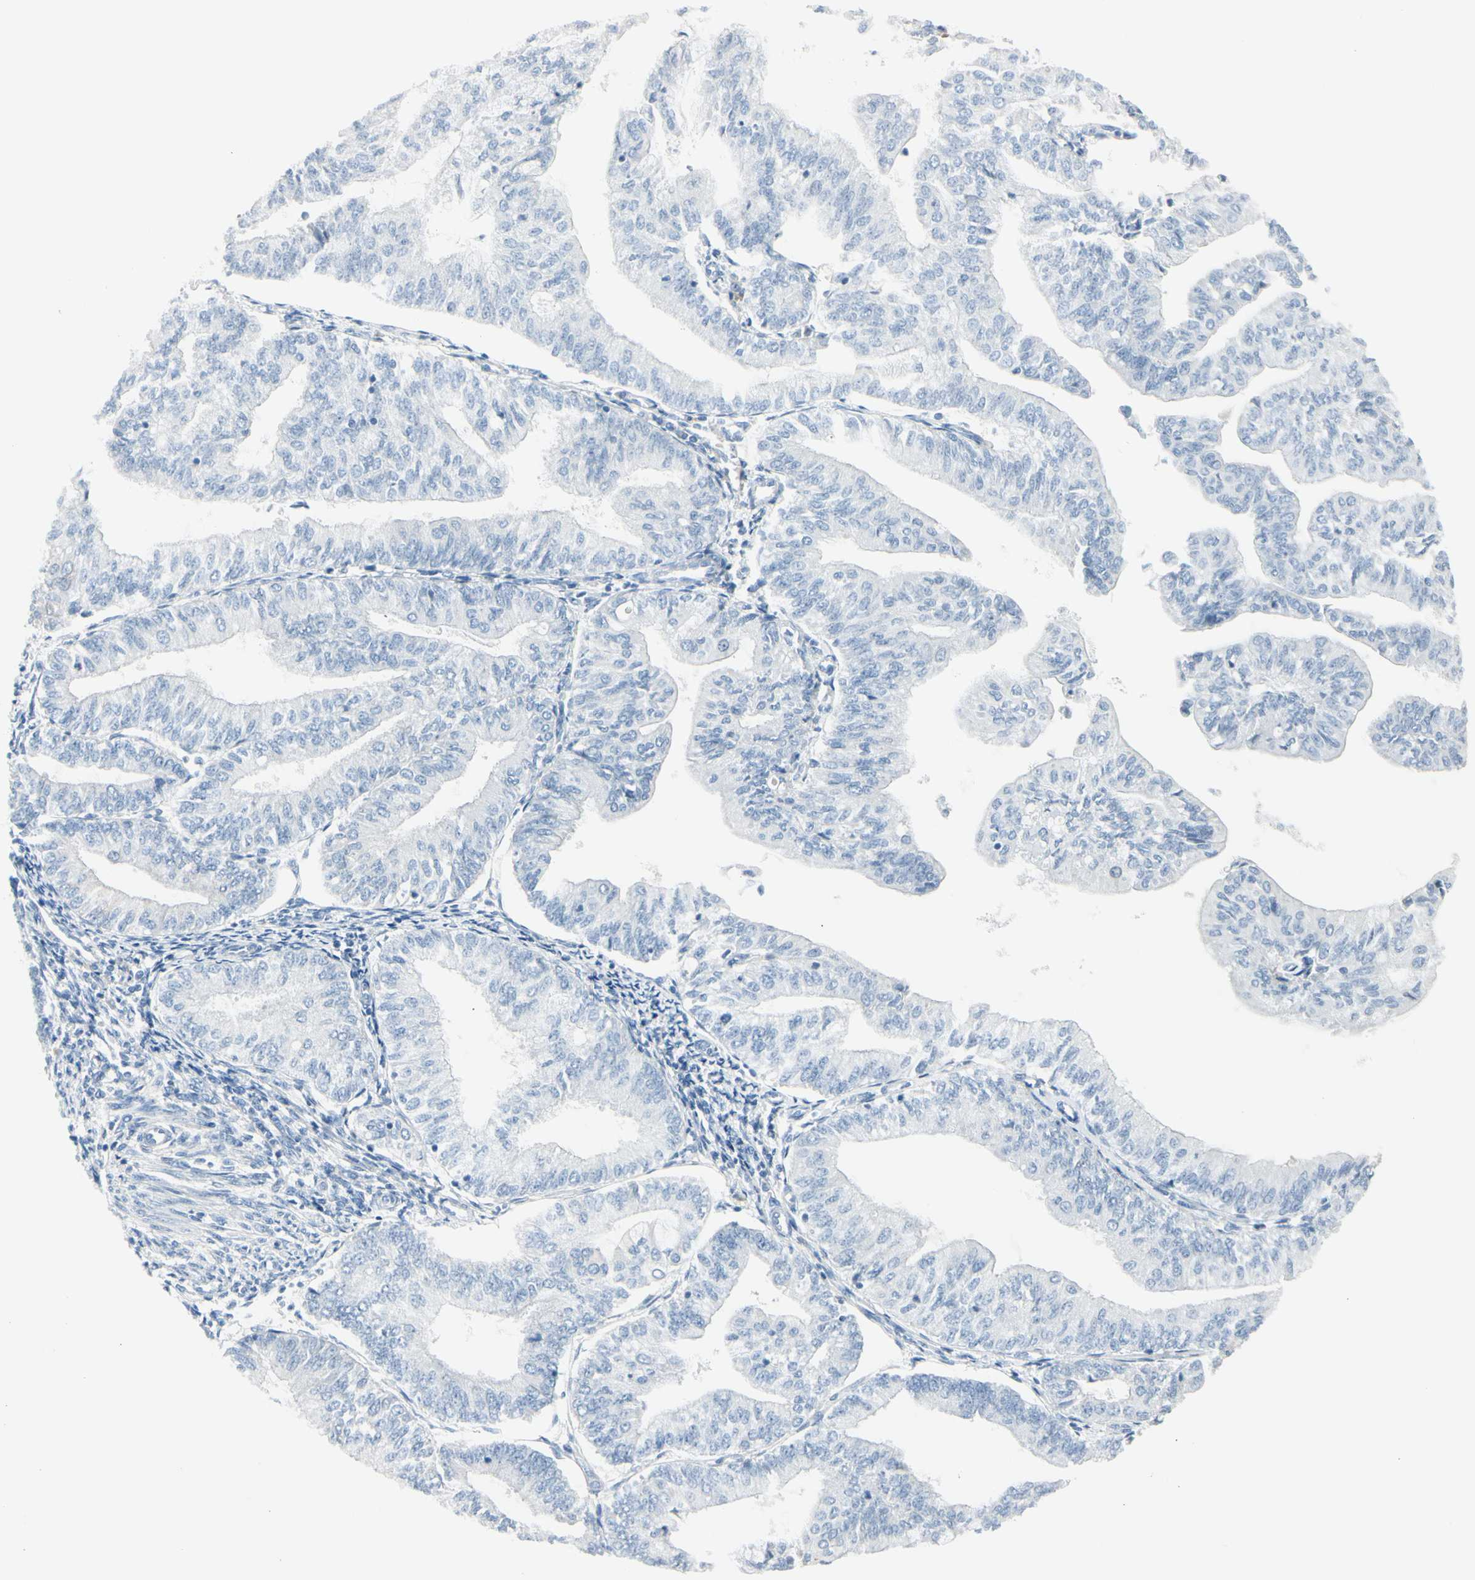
{"staining": {"intensity": "negative", "quantity": "none", "location": "none"}, "tissue": "endometrial cancer", "cell_type": "Tumor cells", "image_type": "cancer", "snomed": [{"axis": "morphology", "description": "Adenocarcinoma, NOS"}, {"axis": "topography", "description": "Endometrium"}], "caption": "Photomicrograph shows no significant protein positivity in tumor cells of endometrial cancer (adenocarcinoma).", "gene": "CACNA2D1", "patient": {"sex": "female", "age": 59}}